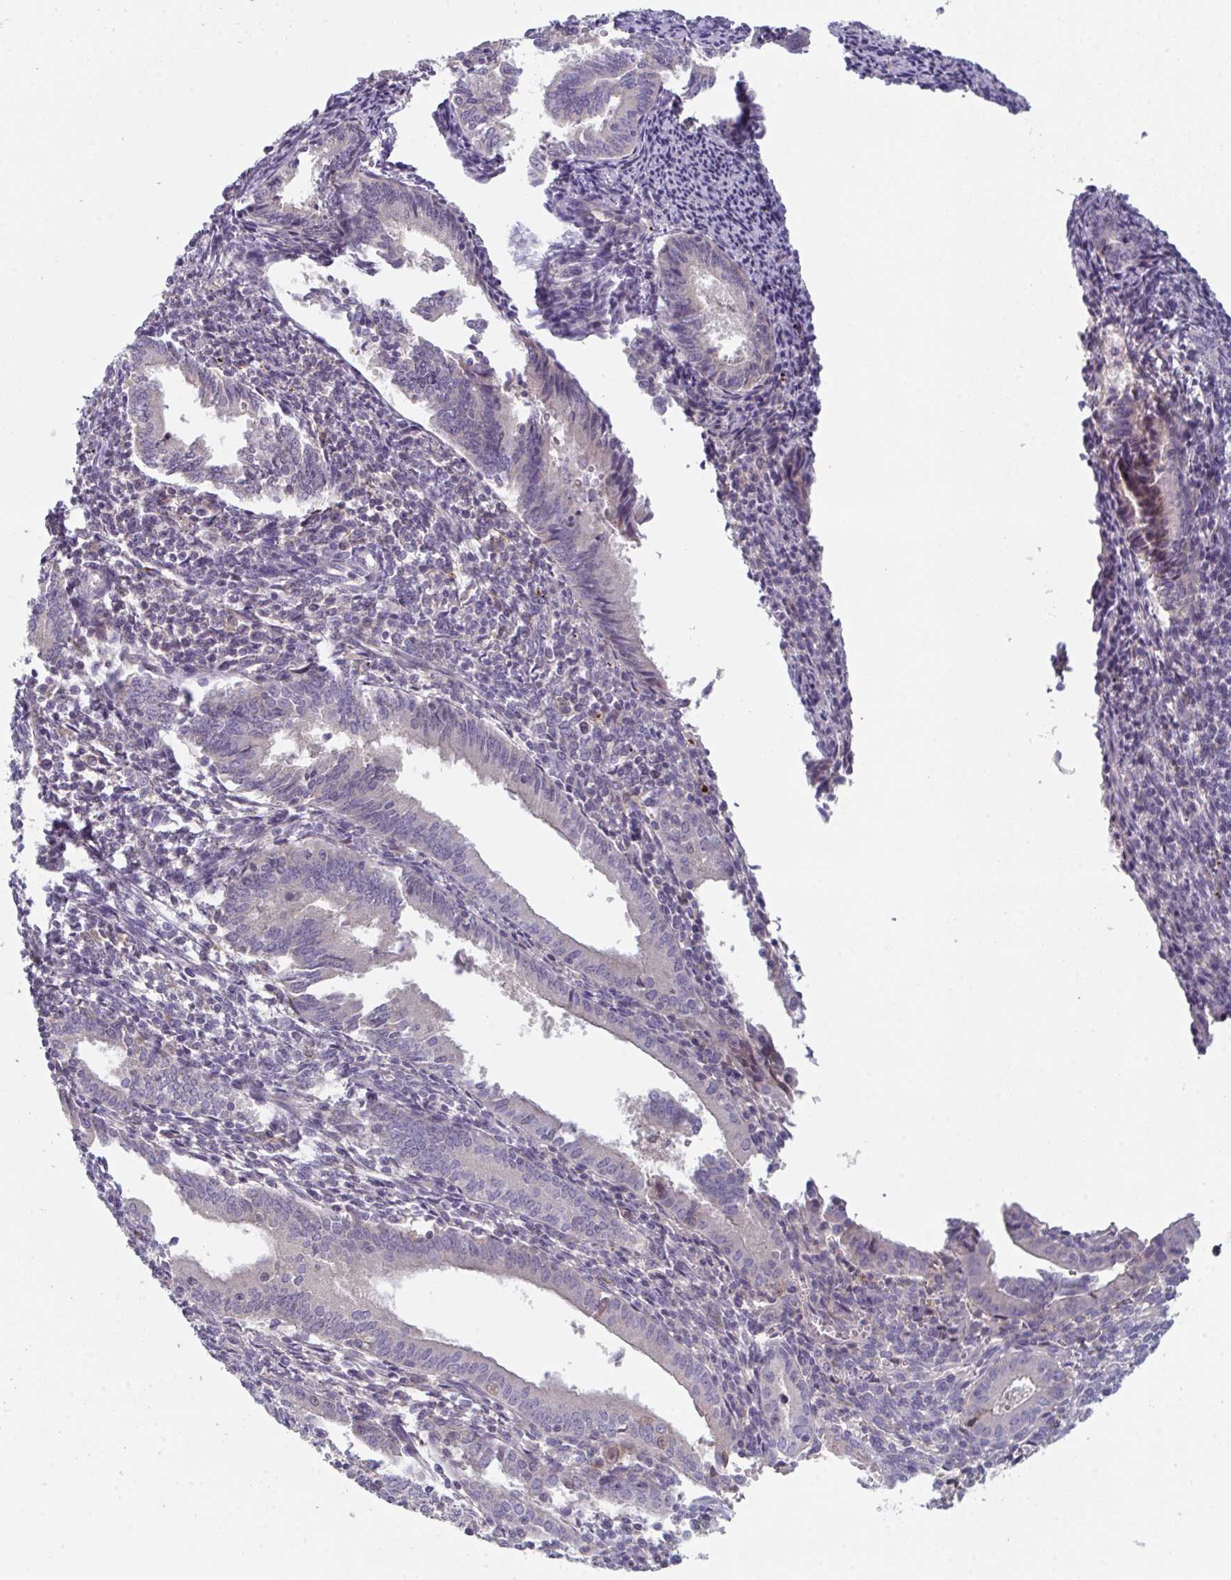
{"staining": {"intensity": "negative", "quantity": "none", "location": "none"}, "tissue": "endometrium", "cell_type": "Cells in endometrial stroma", "image_type": "normal", "snomed": [{"axis": "morphology", "description": "Normal tissue, NOS"}, {"axis": "topography", "description": "Endometrium"}], "caption": "A high-resolution photomicrograph shows immunohistochemistry (IHC) staining of normal endometrium, which shows no significant staining in cells in endometrial stroma. (Stains: DAB immunohistochemistry (IHC) with hematoxylin counter stain, Microscopy: brightfield microscopy at high magnification).", "gene": "HGFAC", "patient": {"sex": "female", "age": 41}}